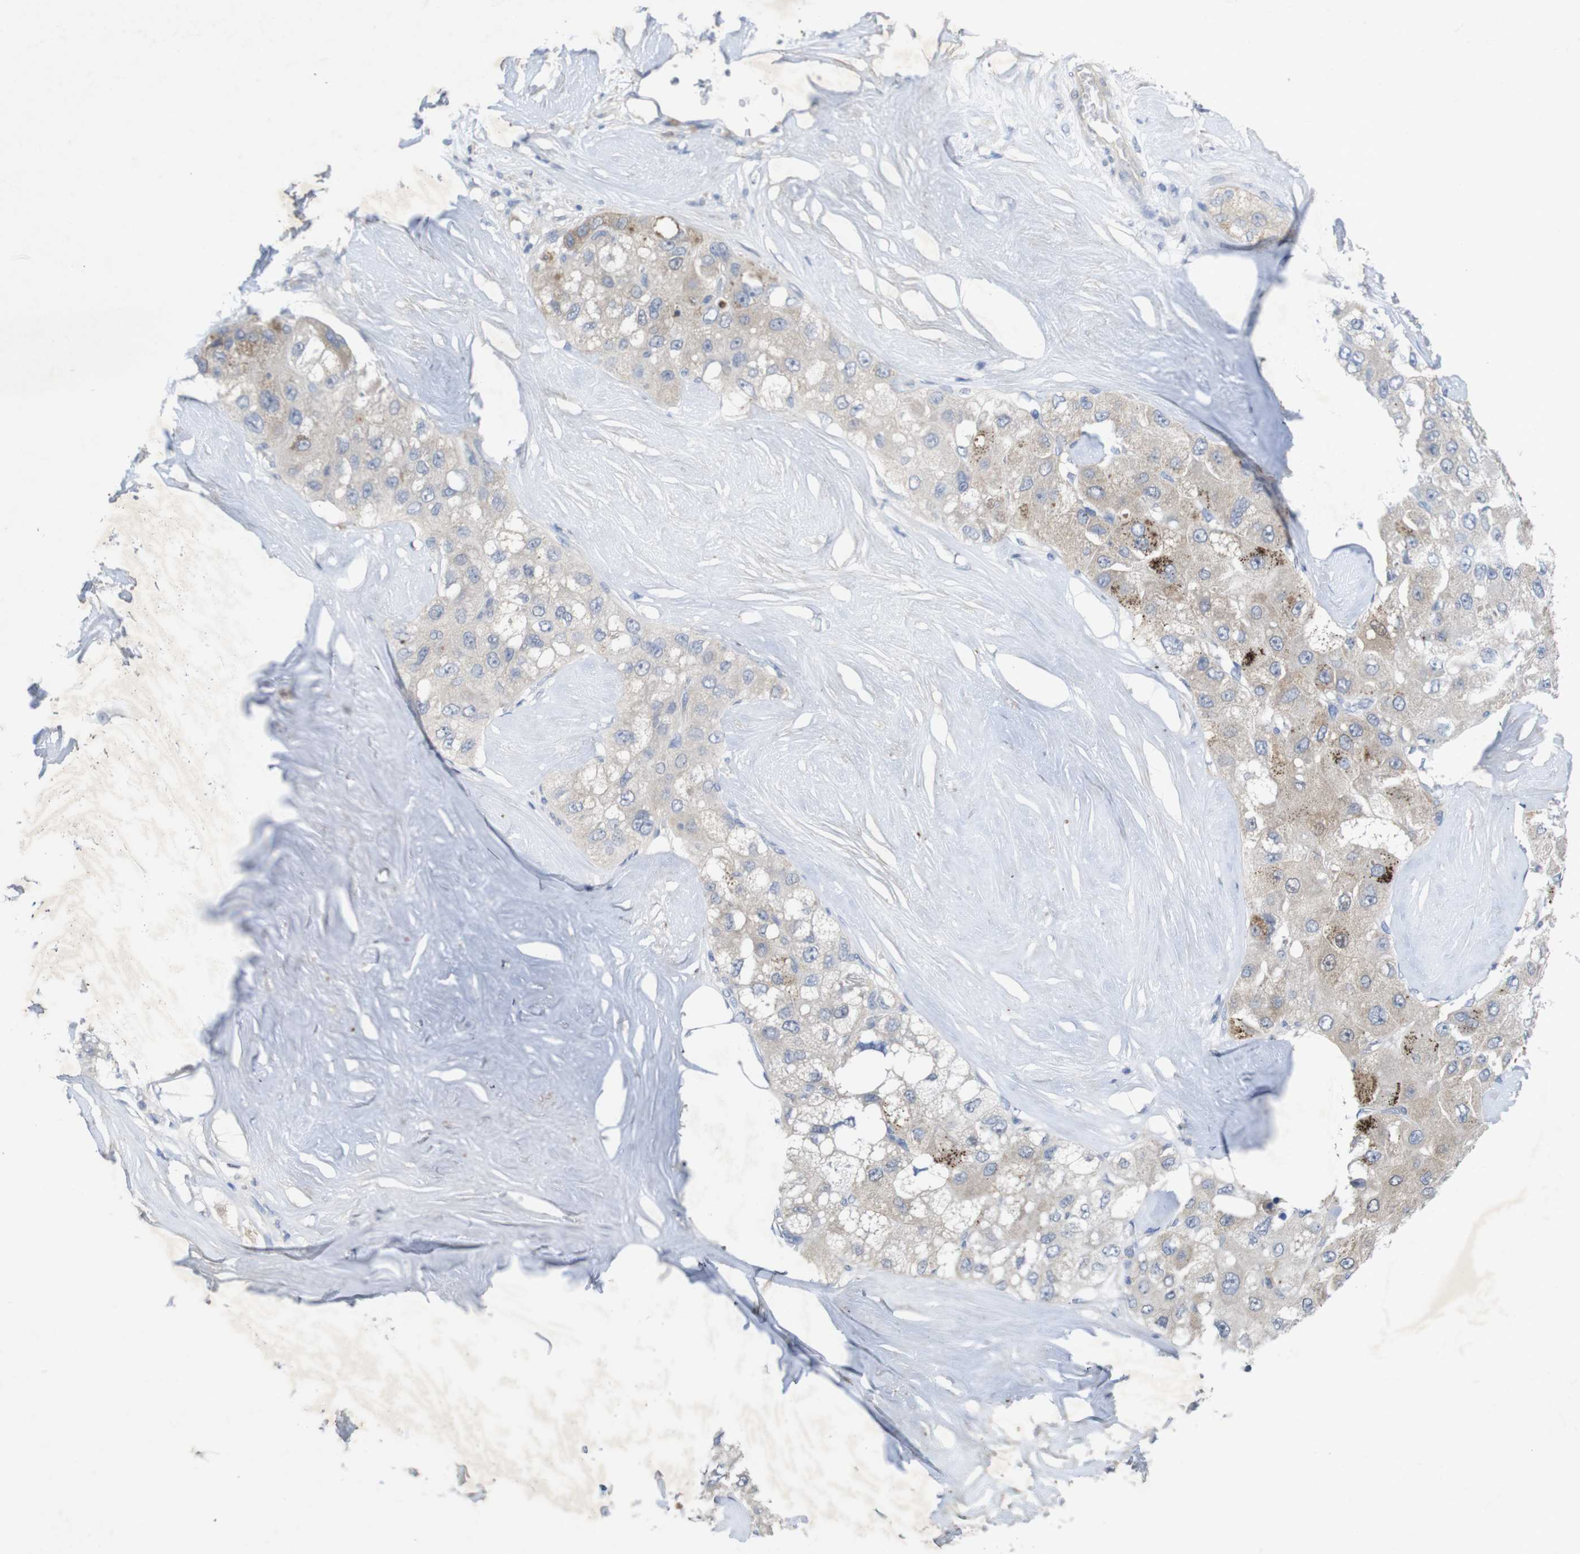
{"staining": {"intensity": "weak", "quantity": "25%-75%", "location": "cytoplasmic/membranous"}, "tissue": "liver cancer", "cell_type": "Tumor cells", "image_type": "cancer", "snomed": [{"axis": "morphology", "description": "Carcinoma, Hepatocellular, NOS"}, {"axis": "topography", "description": "Liver"}], "caption": "Immunohistochemistry (IHC) (DAB) staining of liver cancer reveals weak cytoplasmic/membranous protein positivity in approximately 25%-75% of tumor cells.", "gene": "BCAR3", "patient": {"sex": "male", "age": 80}}